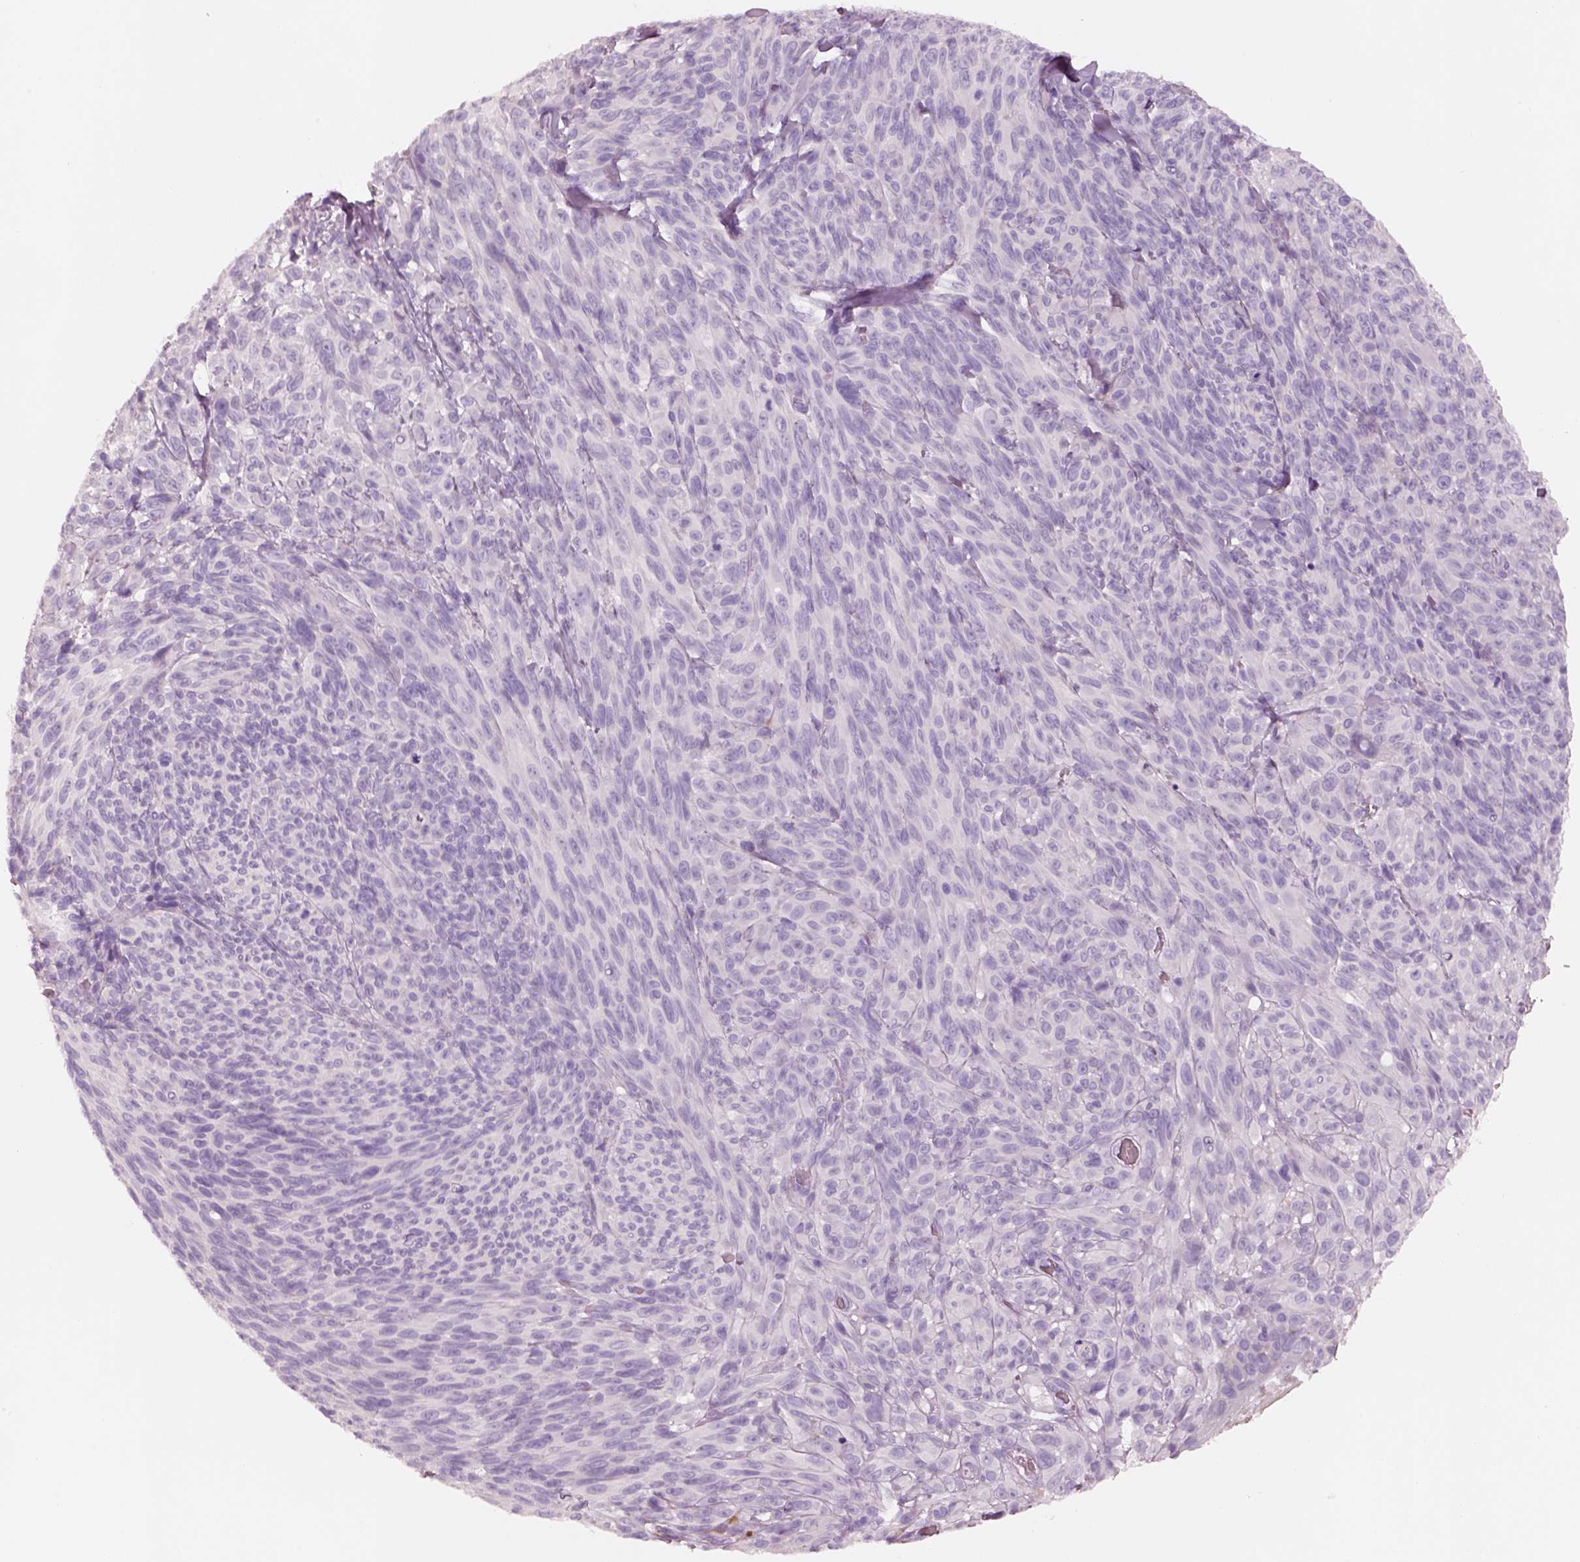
{"staining": {"intensity": "negative", "quantity": "none", "location": "none"}, "tissue": "melanoma", "cell_type": "Tumor cells", "image_type": "cancer", "snomed": [{"axis": "morphology", "description": "Malignant melanoma, NOS"}, {"axis": "topography", "description": "Skin"}], "caption": "Human malignant melanoma stained for a protein using IHC displays no positivity in tumor cells.", "gene": "PNOC", "patient": {"sex": "male", "age": 83}}